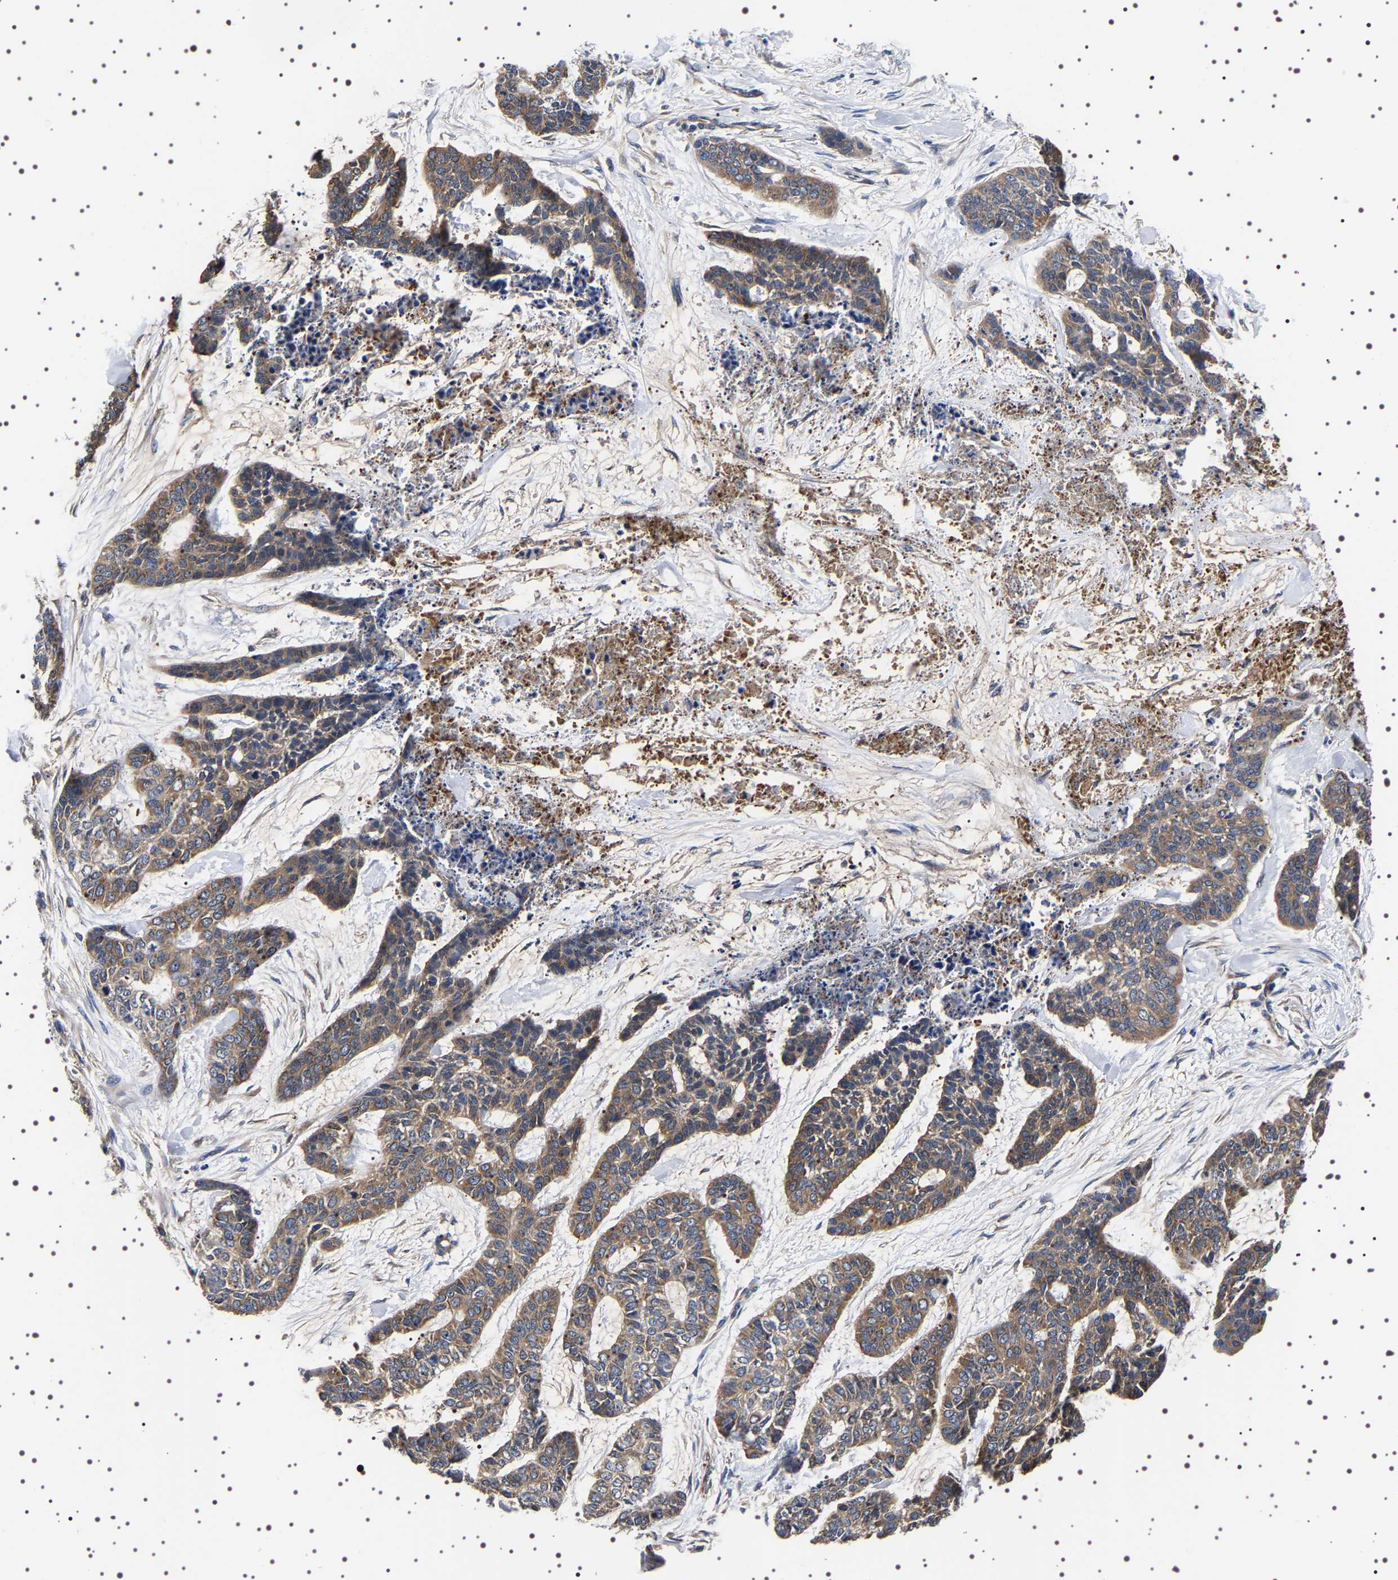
{"staining": {"intensity": "weak", "quantity": ">75%", "location": "cytoplasmic/membranous"}, "tissue": "skin cancer", "cell_type": "Tumor cells", "image_type": "cancer", "snomed": [{"axis": "morphology", "description": "Basal cell carcinoma"}, {"axis": "topography", "description": "Skin"}], "caption": "DAB (3,3'-diaminobenzidine) immunohistochemical staining of human skin basal cell carcinoma shows weak cytoplasmic/membranous protein staining in approximately >75% of tumor cells.", "gene": "DARS1", "patient": {"sex": "female", "age": 64}}